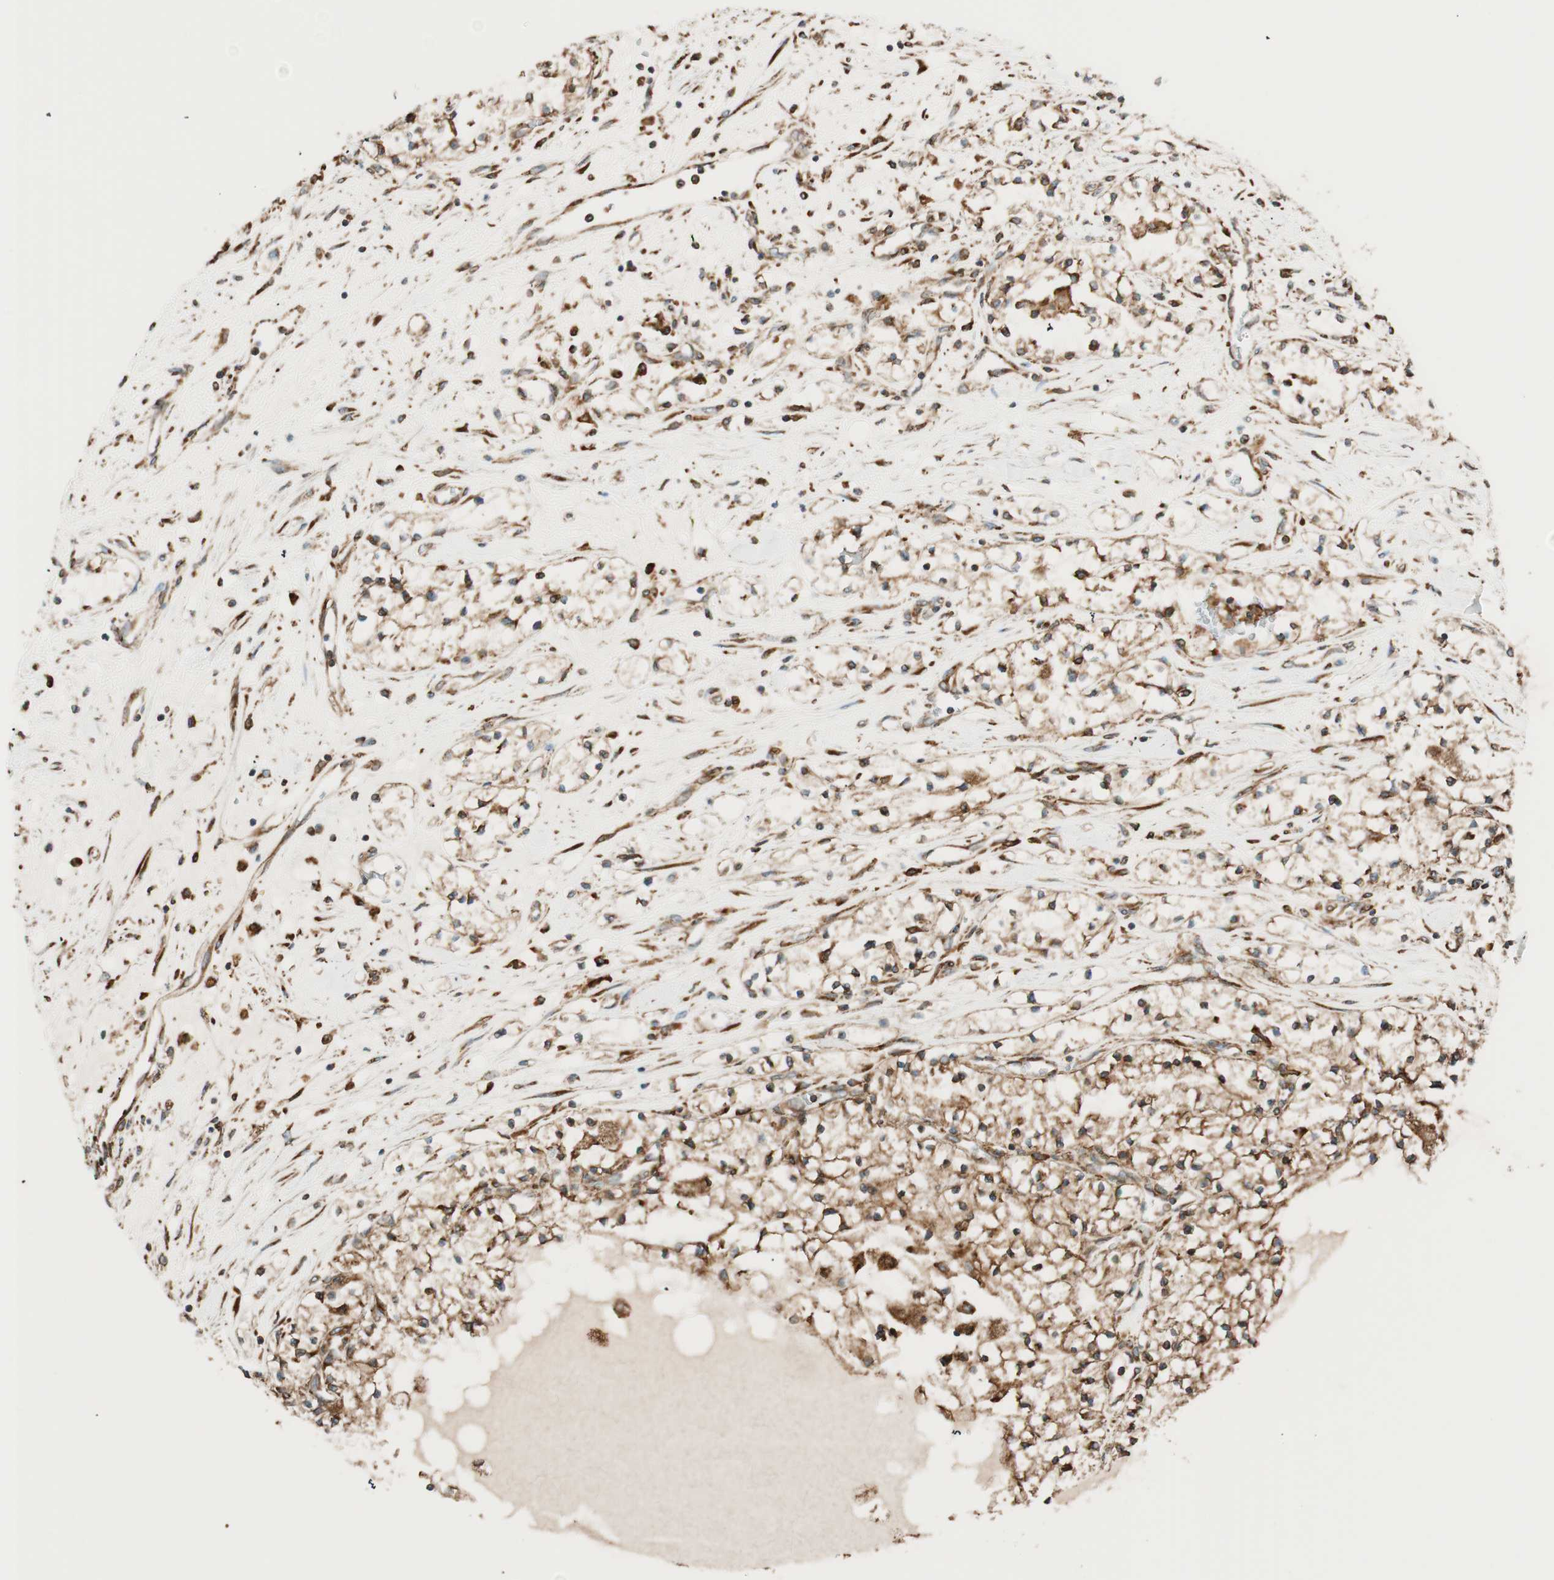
{"staining": {"intensity": "moderate", "quantity": ">75%", "location": "cytoplasmic/membranous"}, "tissue": "renal cancer", "cell_type": "Tumor cells", "image_type": "cancer", "snomed": [{"axis": "morphology", "description": "Adenocarcinoma, NOS"}, {"axis": "topography", "description": "Kidney"}], "caption": "An immunohistochemistry (IHC) histopathology image of tumor tissue is shown. Protein staining in brown highlights moderate cytoplasmic/membranous positivity in renal cancer within tumor cells. (DAB IHC, brown staining for protein, blue staining for nuclei).", "gene": "PRKCSH", "patient": {"sex": "male", "age": 68}}